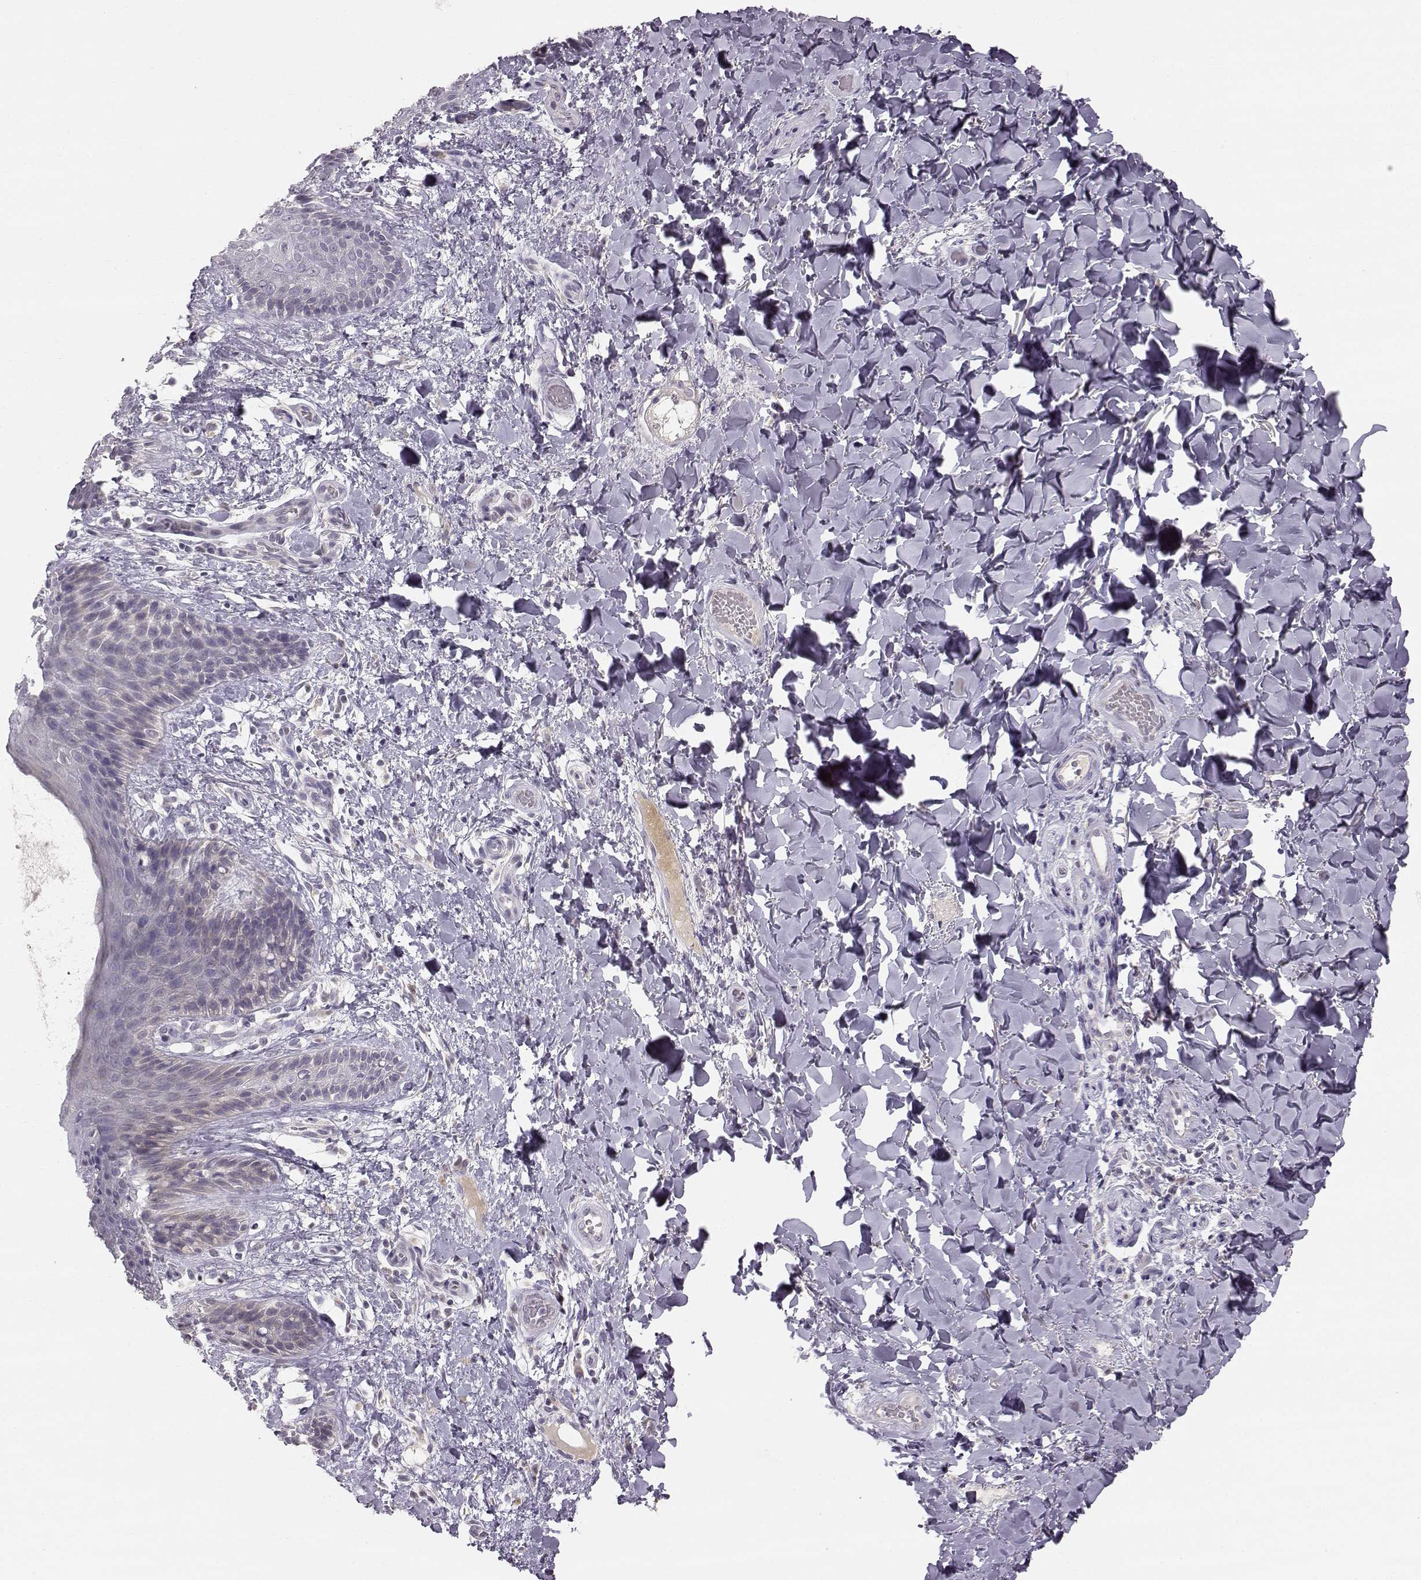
{"staining": {"intensity": "negative", "quantity": "none", "location": "none"}, "tissue": "skin", "cell_type": "Epidermal cells", "image_type": "normal", "snomed": [{"axis": "morphology", "description": "Normal tissue, NOS"}, {"axis": "topography", "description": "Anal"}], "caption": "Photomicrograph shows no significant protein positivity in epidermal cells of benign skin. (Immunohistochemistry, brightfield microscopy, high magnification).", "gene": "ACSL6", "patient": {"sex": "male", "age": 36}}